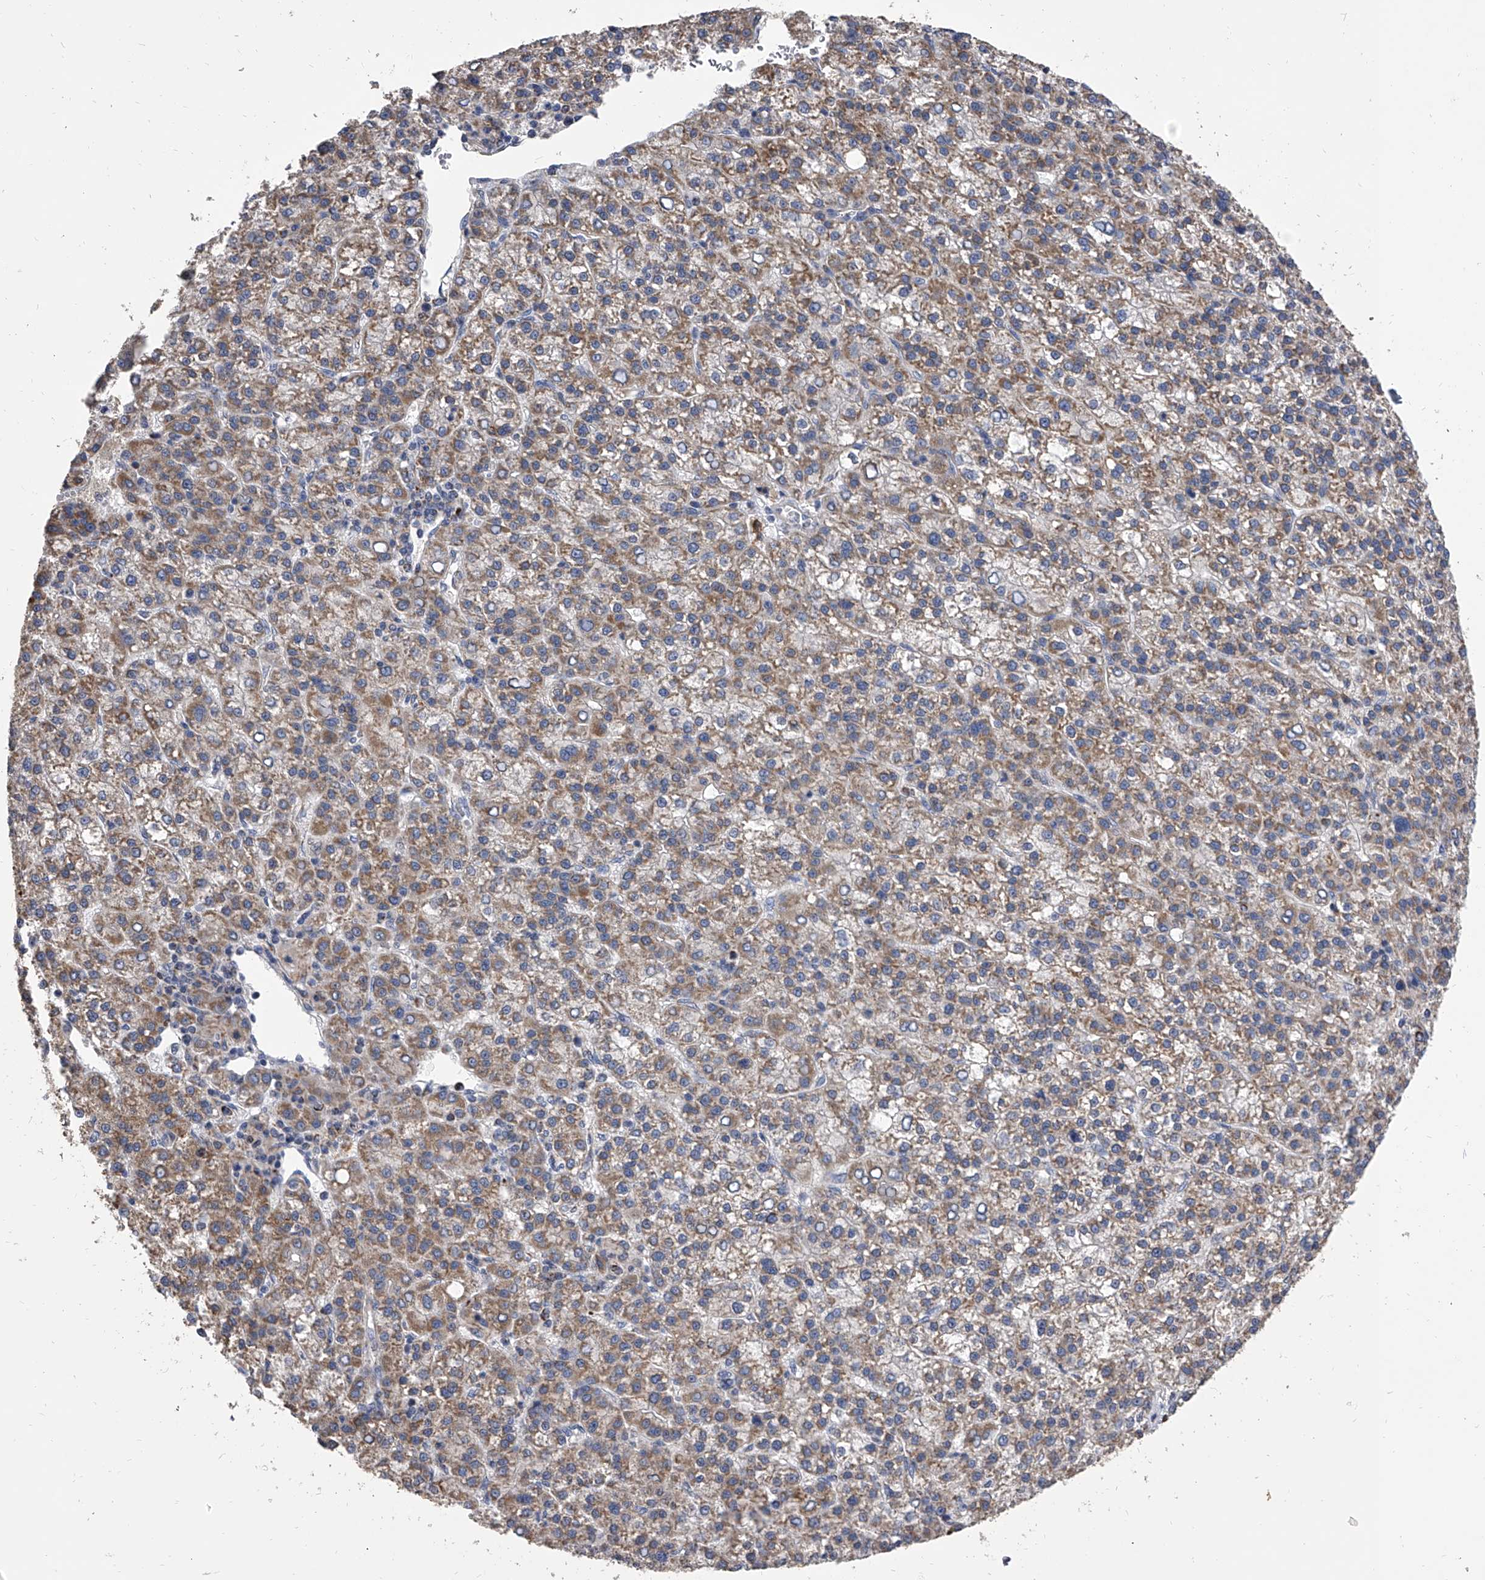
{"staining": {"intensity": "weak", "quantity": ">75%", "location": "cytoplasmic/membranous"}, "tissue": "liver cancer", "cell_type": "Tumor cells", "image_type": "cancer", "snomed": [{"axis": "morphology", "description": "Carcinoma, Hepatocellular, NOS"}, {"axis": "topography", "description": "Liver"}], "caption": "Hepatocellular carcinoma (liver) stained for a protein (brown) displays weak cytoplasmic/membranous positive staining in about >75% of tumor cells.", "gene": "MRPL28", "patient": {"sex": "female", "age": 58}}